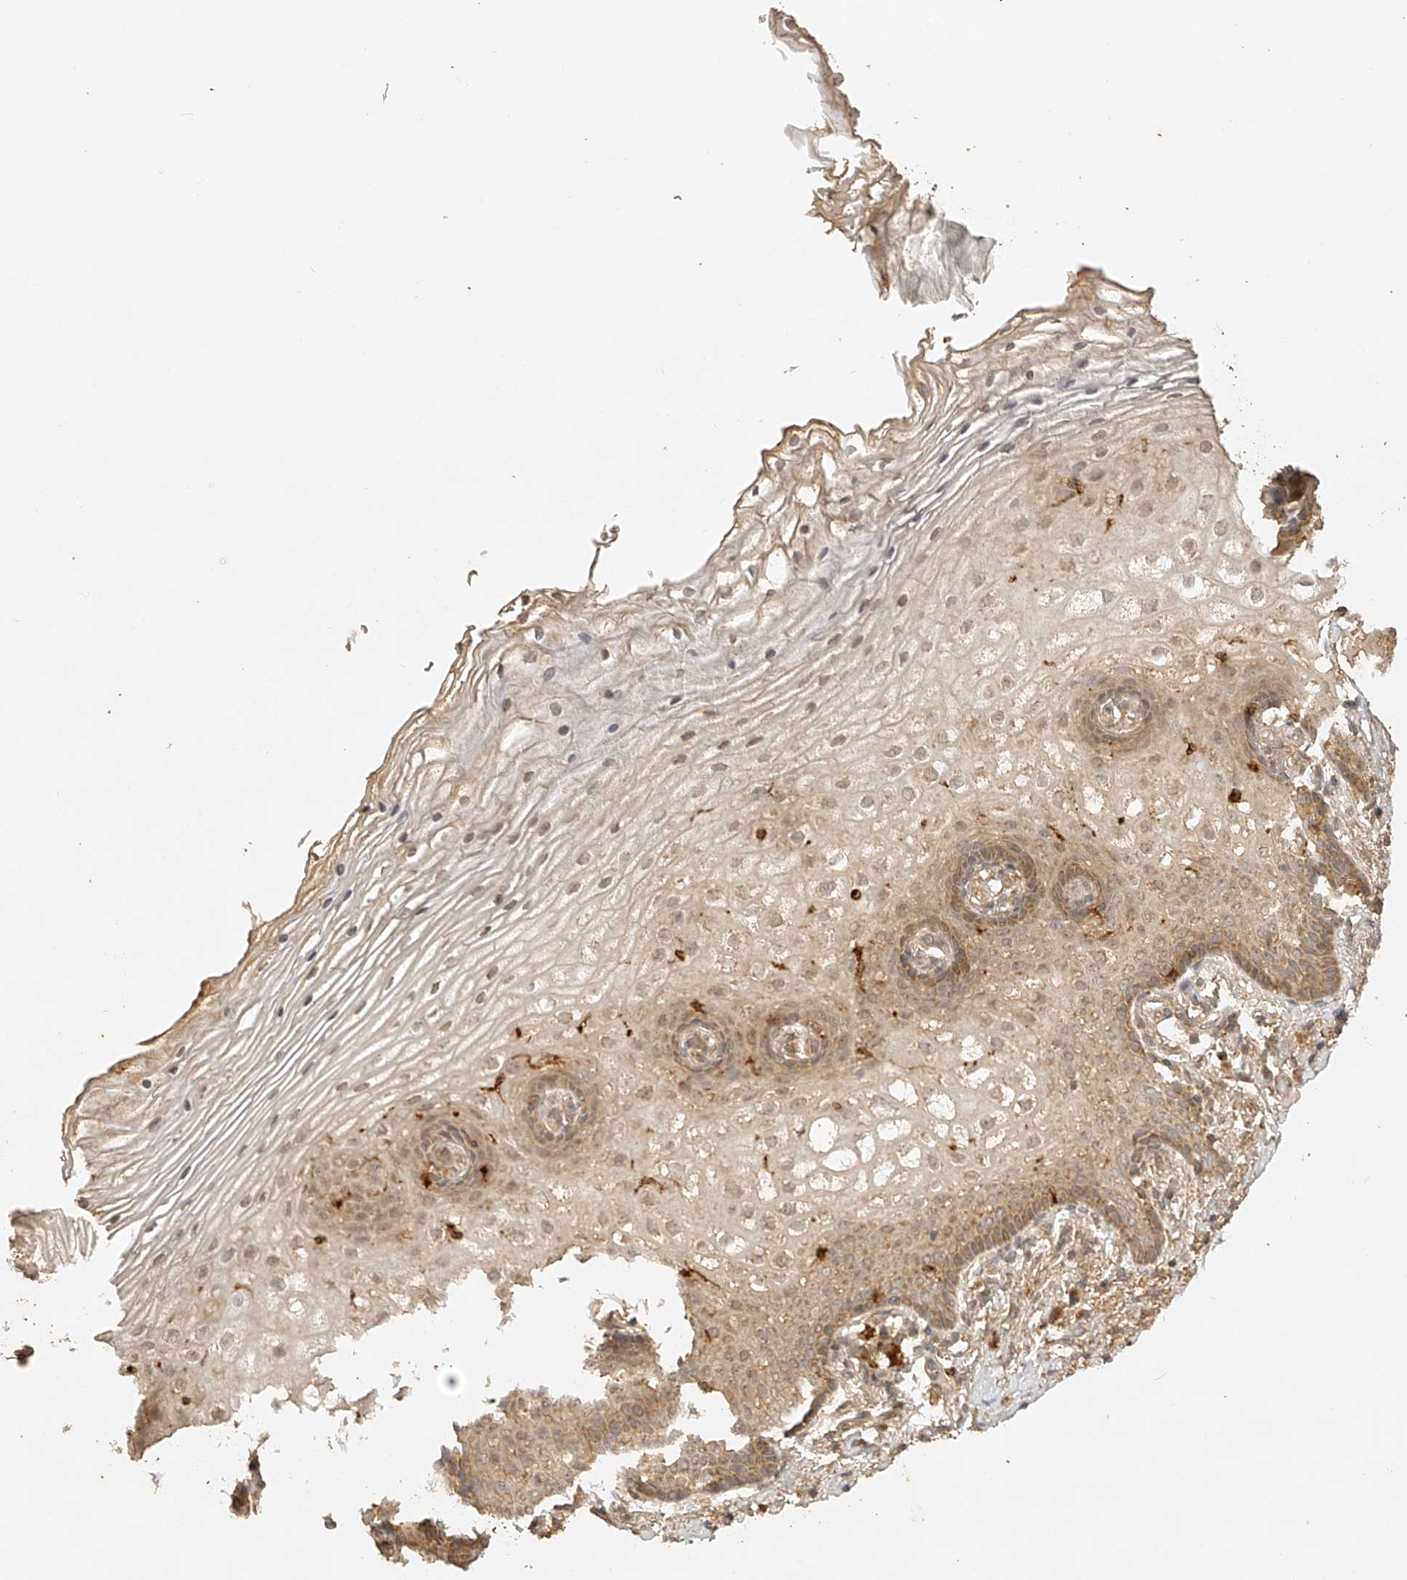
{"staining": {"intensity": "moderate", "quantity": ">75%", "location": "cytoplasmic/membranous"}, "tissue": "vagina", "cell_type": "Squamous epithelial cells", "image_type": "normal", "snomed": [{"axis": "morphology", "description": "Normal tissue, NOS"}, {"axis": "topography", "description": "Vagina"}], "caption": "Benign vagina was stained to show a protein in brown. There is medium levels of moderate cytoplasmic/membranous positivity in approximately >75% of squamous epithelial cells.", "gene": "BCL2L11", "patient": {"sex": "female", "age": 60}}